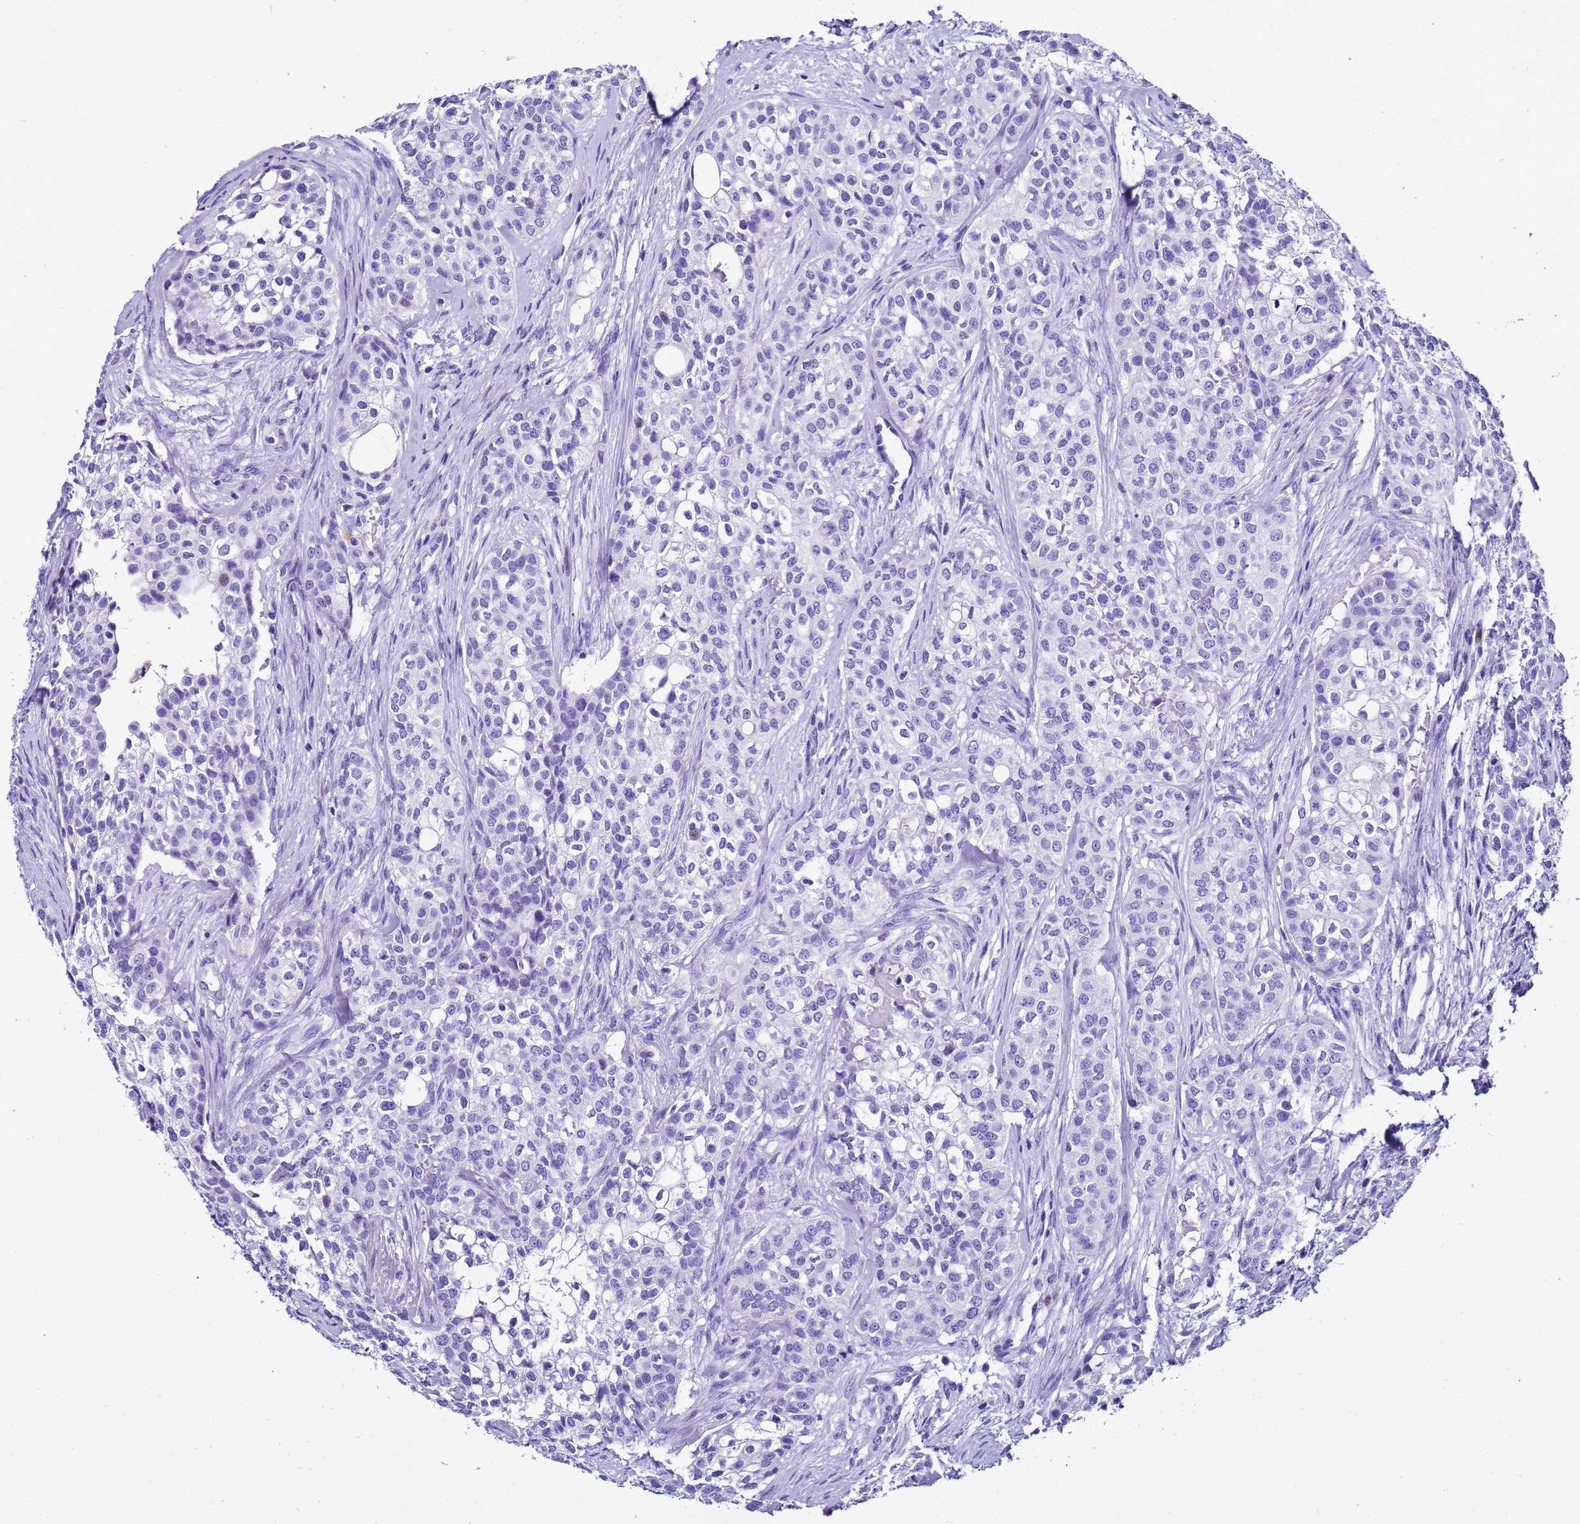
{"staining": {"intensity": "negative", "quantity": "none", "location": "none"}, "tissue": "head and neck cancer", "cell_type": "Tumor cells", "image_type": "cancer", "snomed": [{"axis": "morphology", "description": "Adenocarcinoma, NOS"}, {"axis": "topography", "description": "Head-Neck"}], "caption": "Photomicrograph shows no significant protein staining in tumor cells of head and neck adenocarcinoma.", "gene": "UGT2B10", "patient": {"sex": "male", "age": 81}}